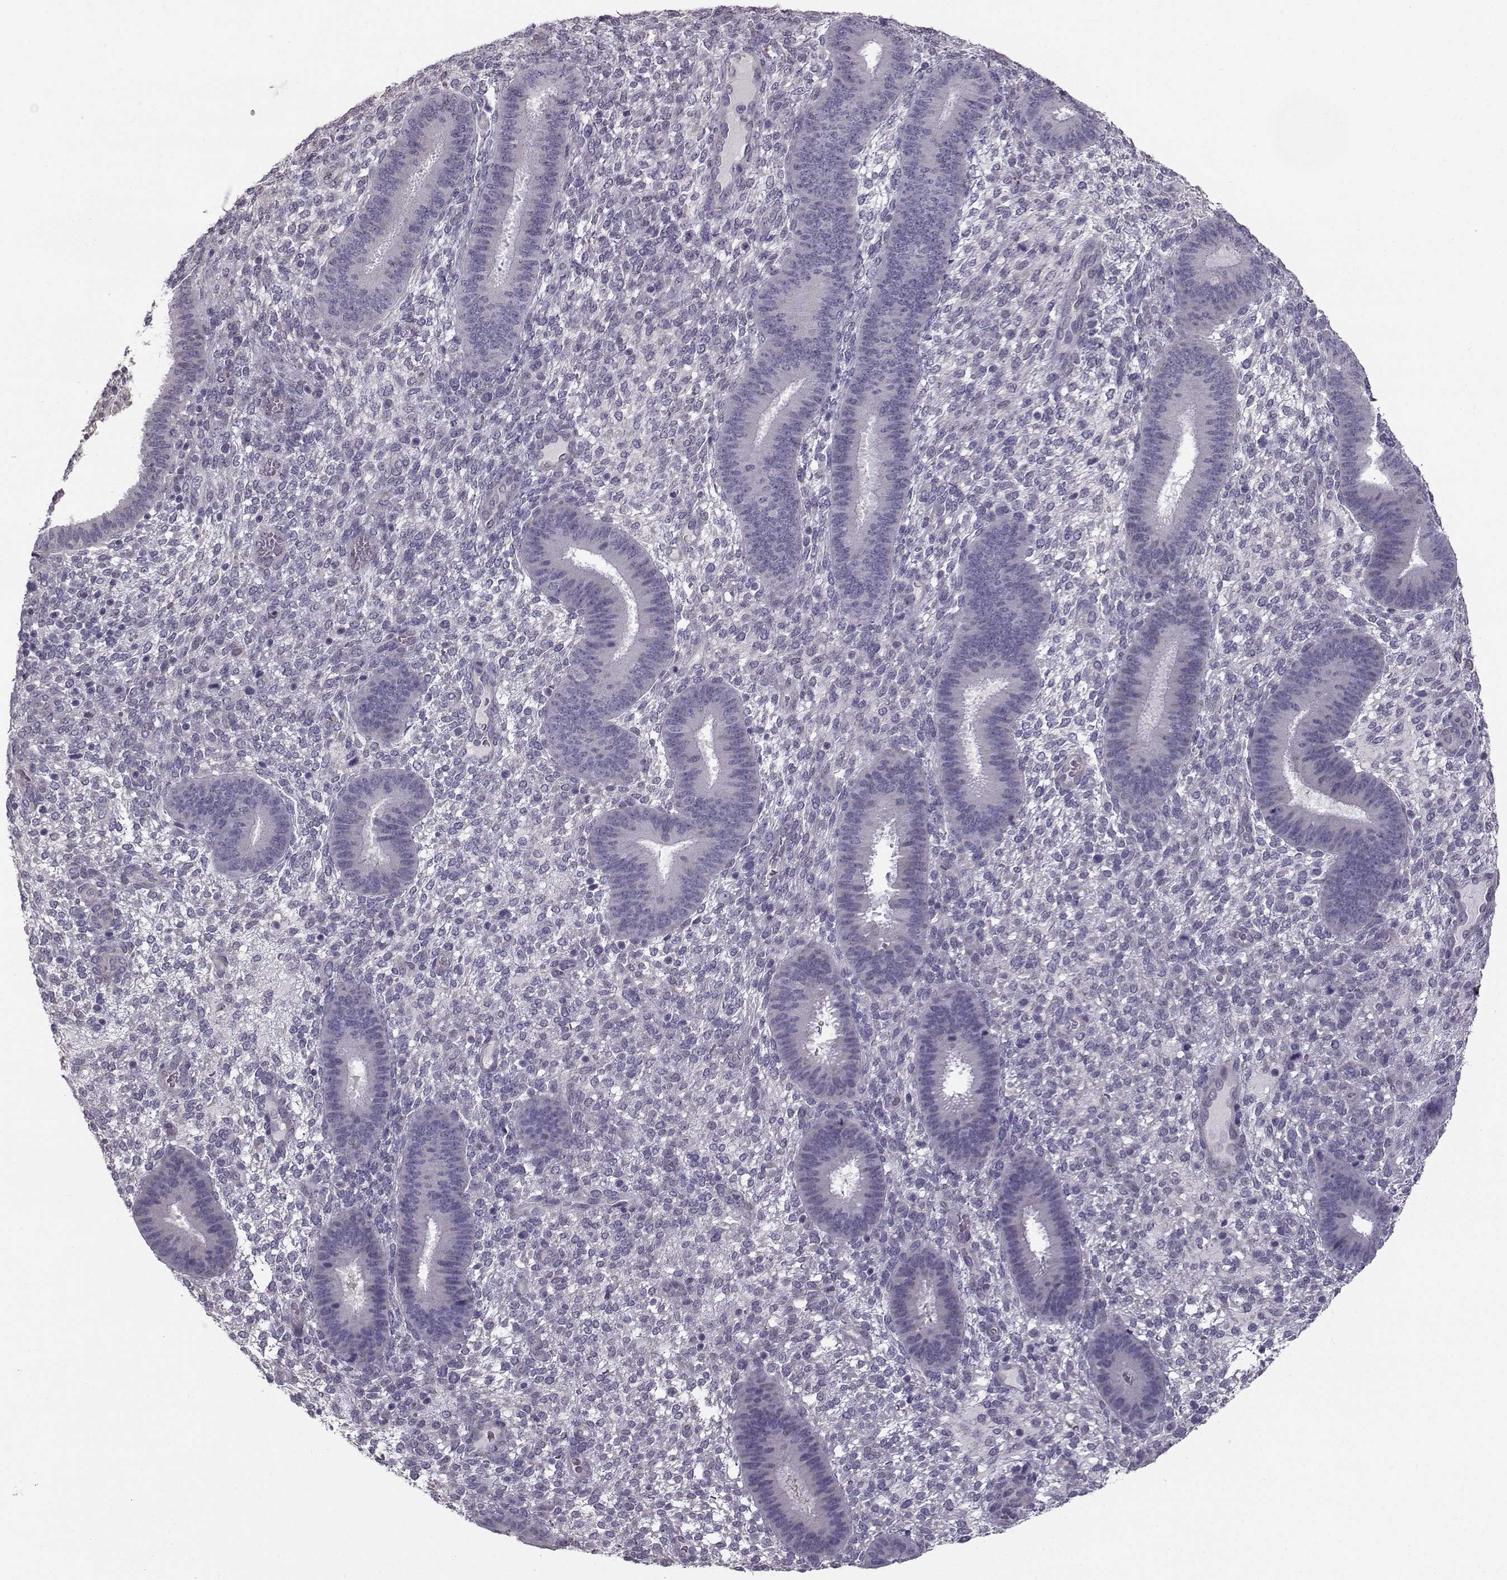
{"staining": {"intensity": "negative", "quantity": "none", "location": "none"}, "tissue": "endometrium", "cell_type": "Cells in endometrial stroma", "image_type": "normal", "snomed": [{"axis": "morphology", "description": "Normal tissue, NOS"}, {"axis": "topography", "description": "Endometrium"}], "caption": "Immunohistochemistry of unremarkable endometrium shows no positivity in cells in endometrial stroma.", "gene": "TSPYL5", "patient": {"sex": "female", "age": 39}}